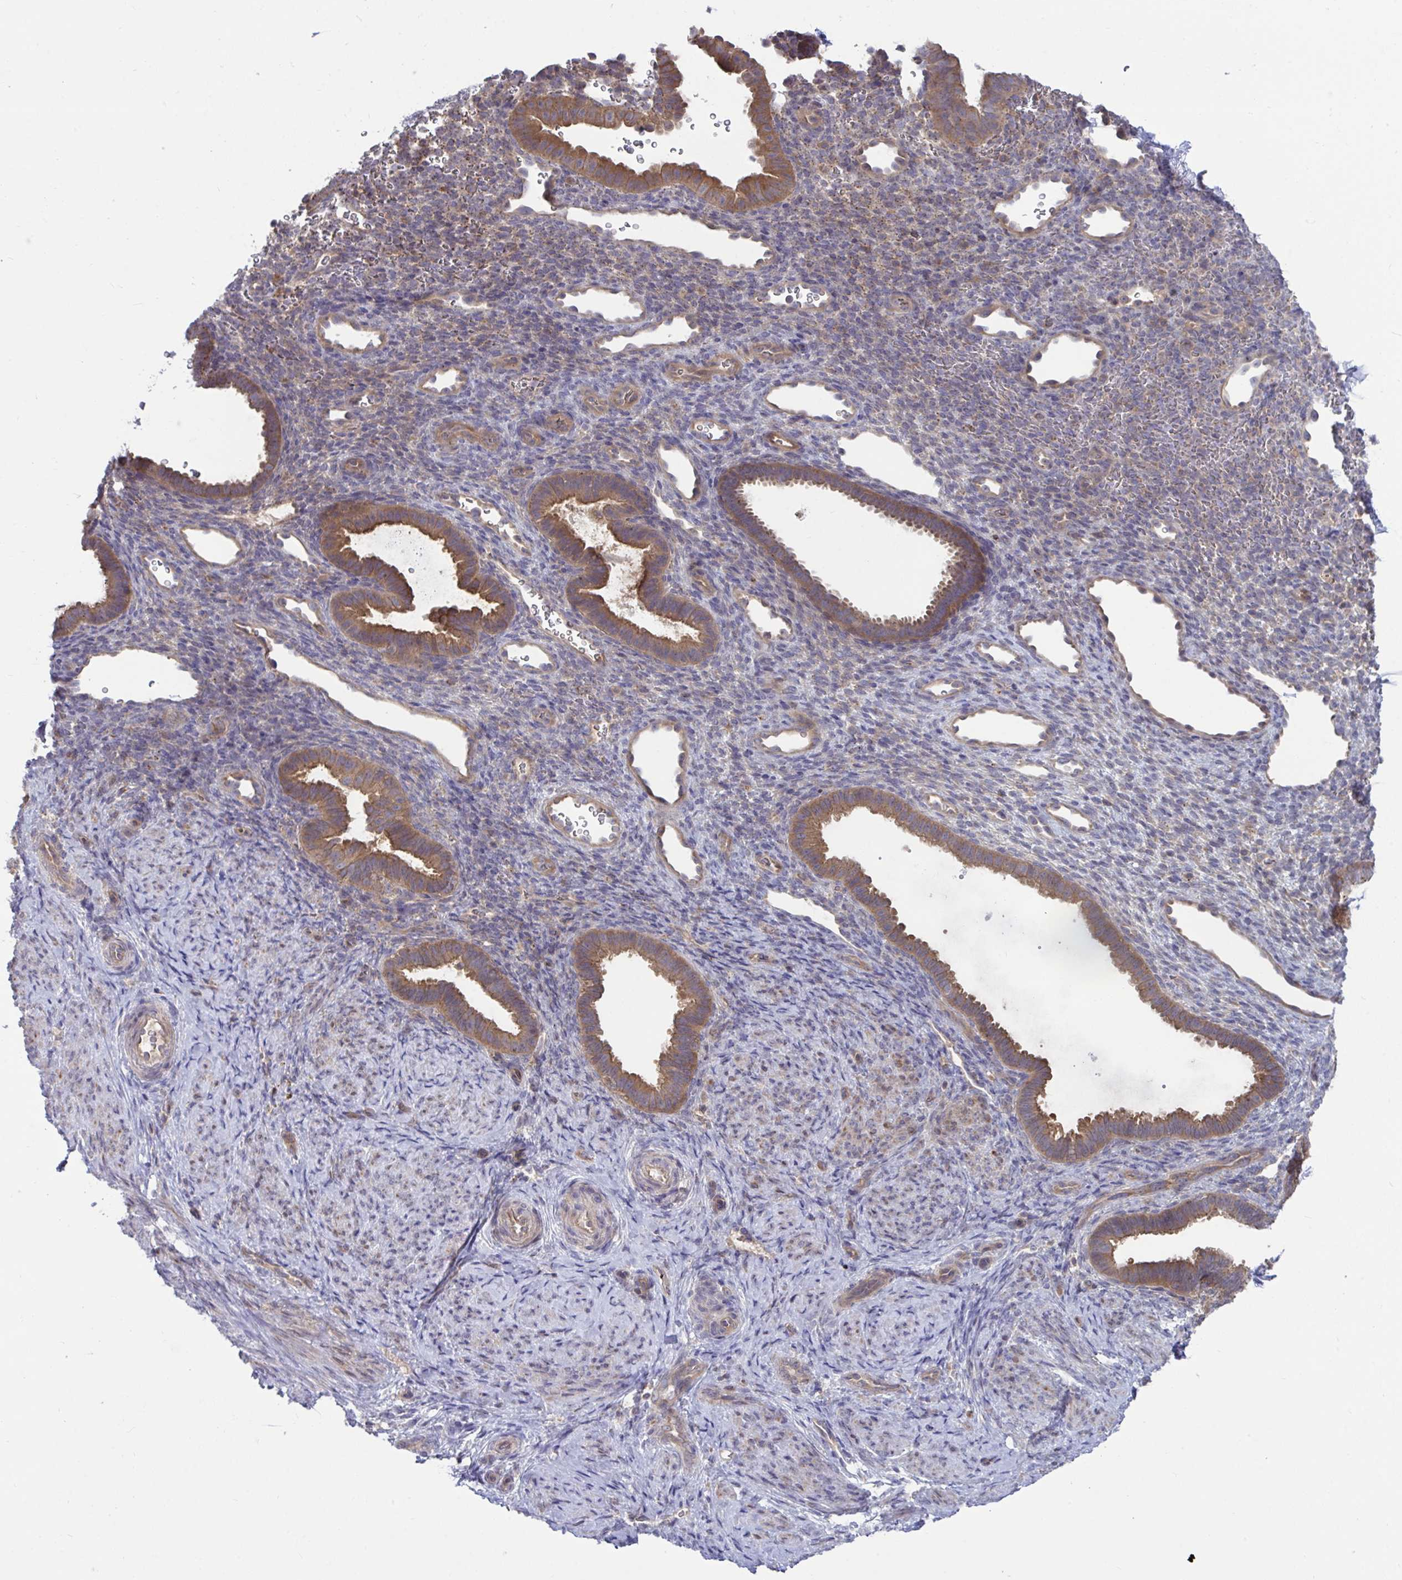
{"staining": {"intensity": "negative", "quantity": "none", "location": "none"}, "tissue": "endometrium", "cell_type": "Cells in endometrial stroma", "image_type": "normal", "snomed": [{"axis": "morphology", "description": "Normal tissue, NOS"}, {"axis": "topography", "description": "Endometrium"}], "caption": "The photomicrograph exhibits no significant positivity in cells in endometrial stroma of endometrium. The staining is performed using DAB (3,3'-diaminobenzidine) brown chromogen with nuclei counter-stained in using hematoxylin.", "gene": "IST1", "patient": {"sex": "female", "age": 34}}